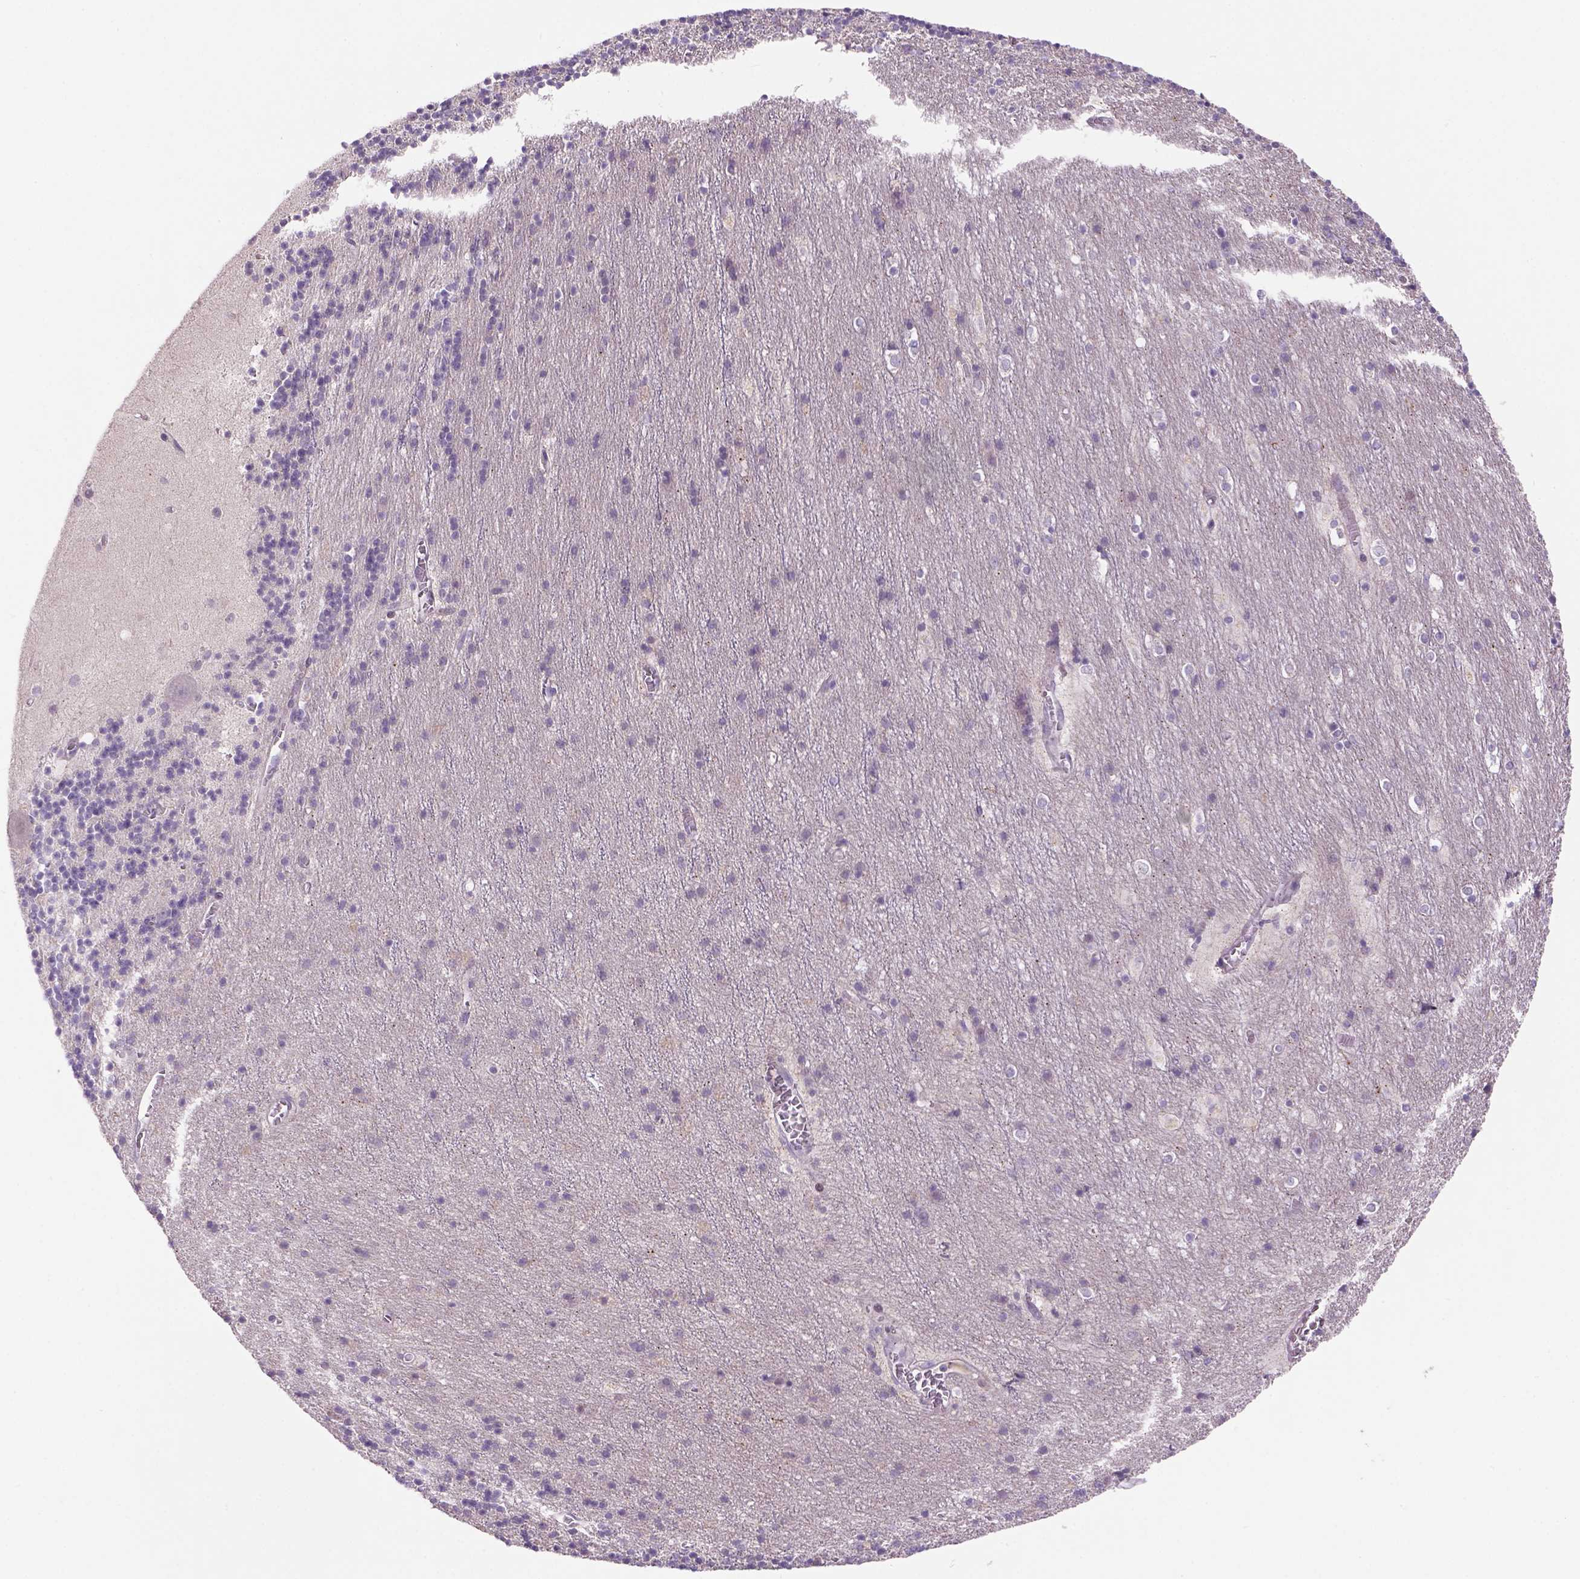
{"staining": {"intensity": "negative", "quantity": "none", "location": "none"}, "tissue": "cerebellum", "cell_type": "Cells in granular layer", "image_type": "normal", "snomed": [{"axis": "morphology", "description": "Normal tissue, NOS"}, {"axis": "topography", "description": "Cerebellum"}], "caption": "Immunohistochemistry photomicrograph of benign cerebellum stained for a protein (brown), which reveals no expression in cells in granular layer.", "gene": "ADGRV1", "patient": {"sex": "male", "age": 70}}